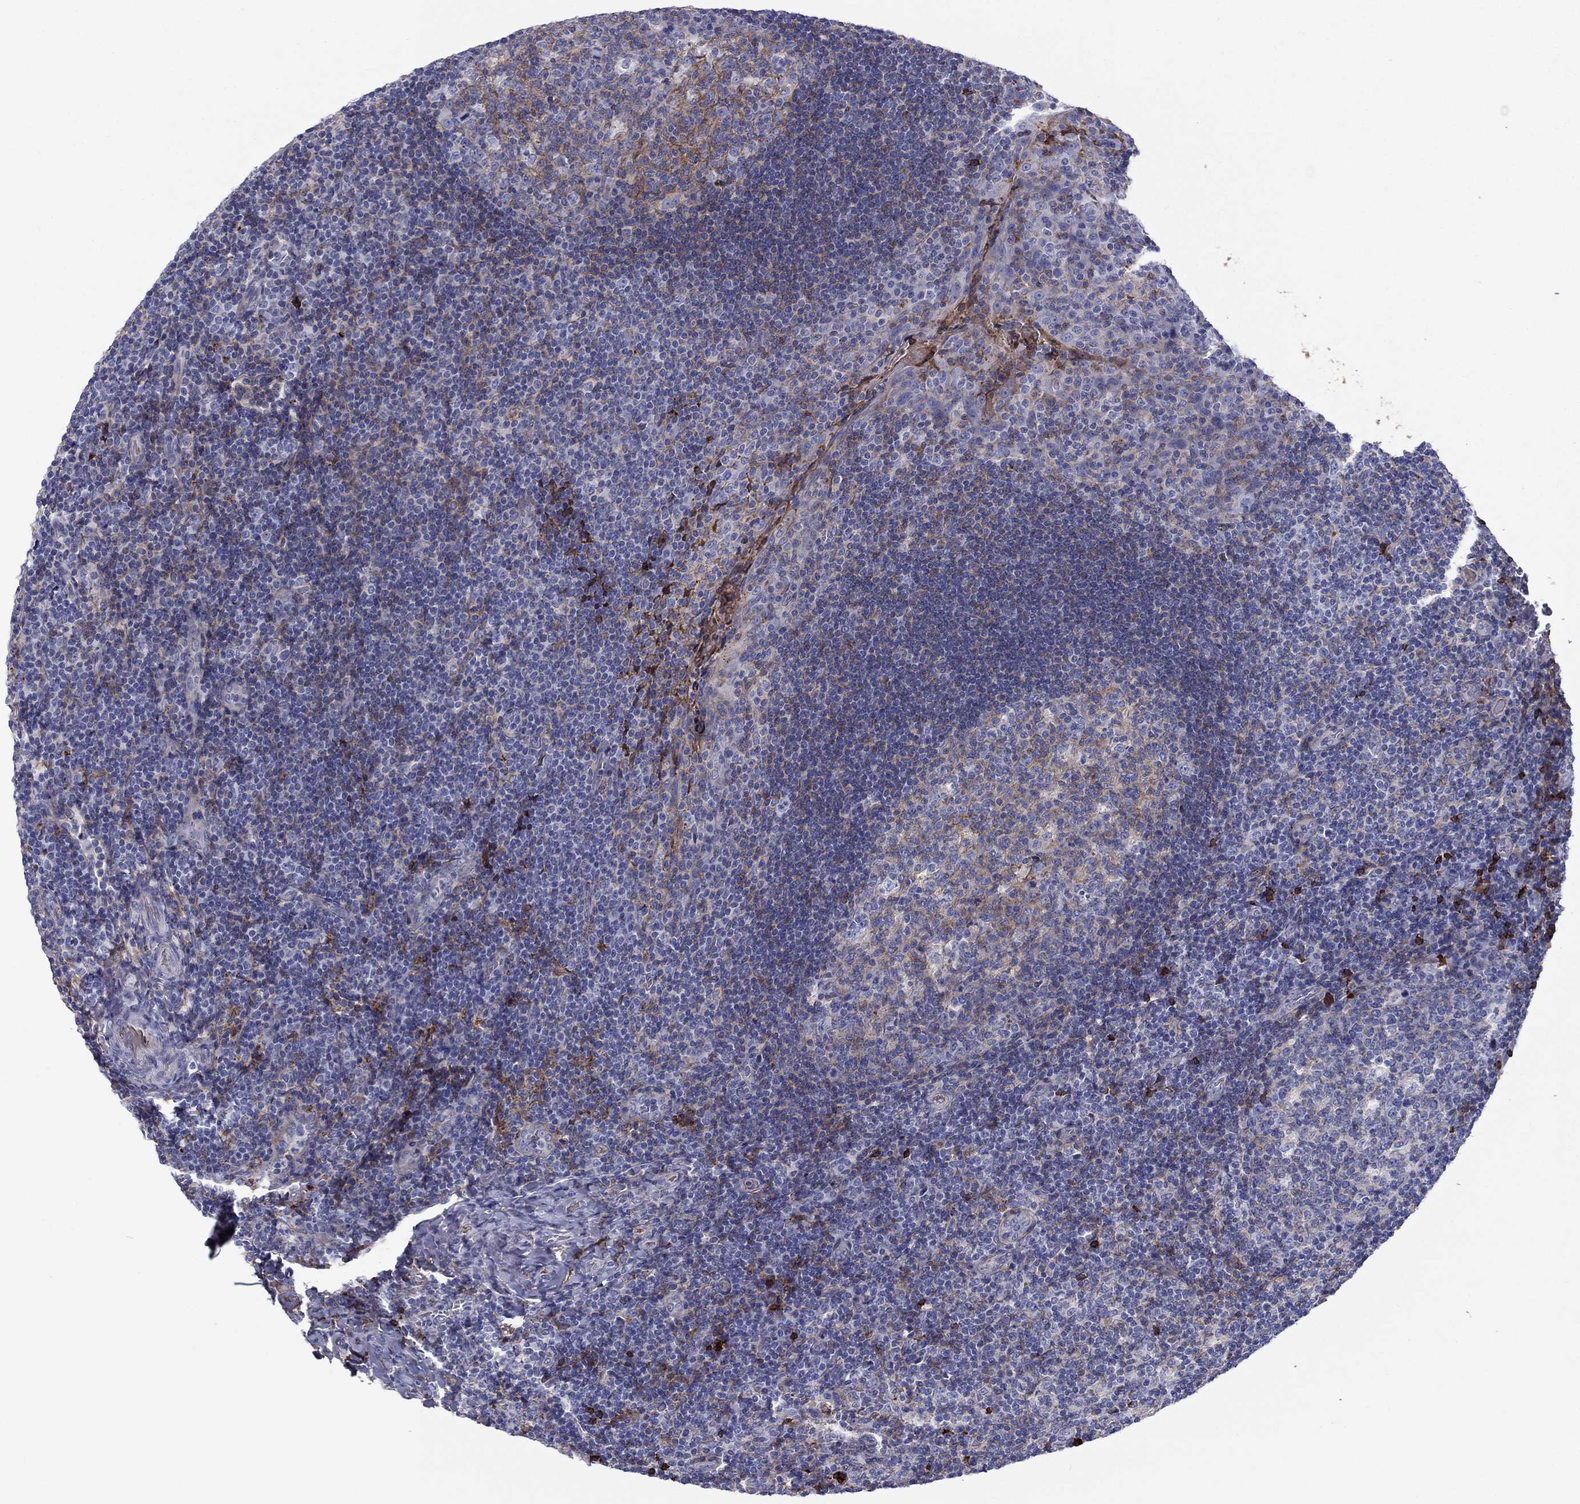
{"staining": {"intensity": "moderate", "quantity": "<25%", "location": "cytoplasmic/membranous"}, "tissue": "tonsil", "cell_type": "Germinal center cells", "image_type": "normal", "snomed": [{"axis": "morphology", "description": "Normal tissue, NOS"}, {"axis": "topography", "description": "Tonsil"}], "caption": "The photomicrograph displays staining of unremarkable tonsil, revealing moderate cytoplasmic/membranous protein positivity (brown color) within germinal center cells.", "gene": "HPX", "patient": {"sex": "male", "age": 17}}